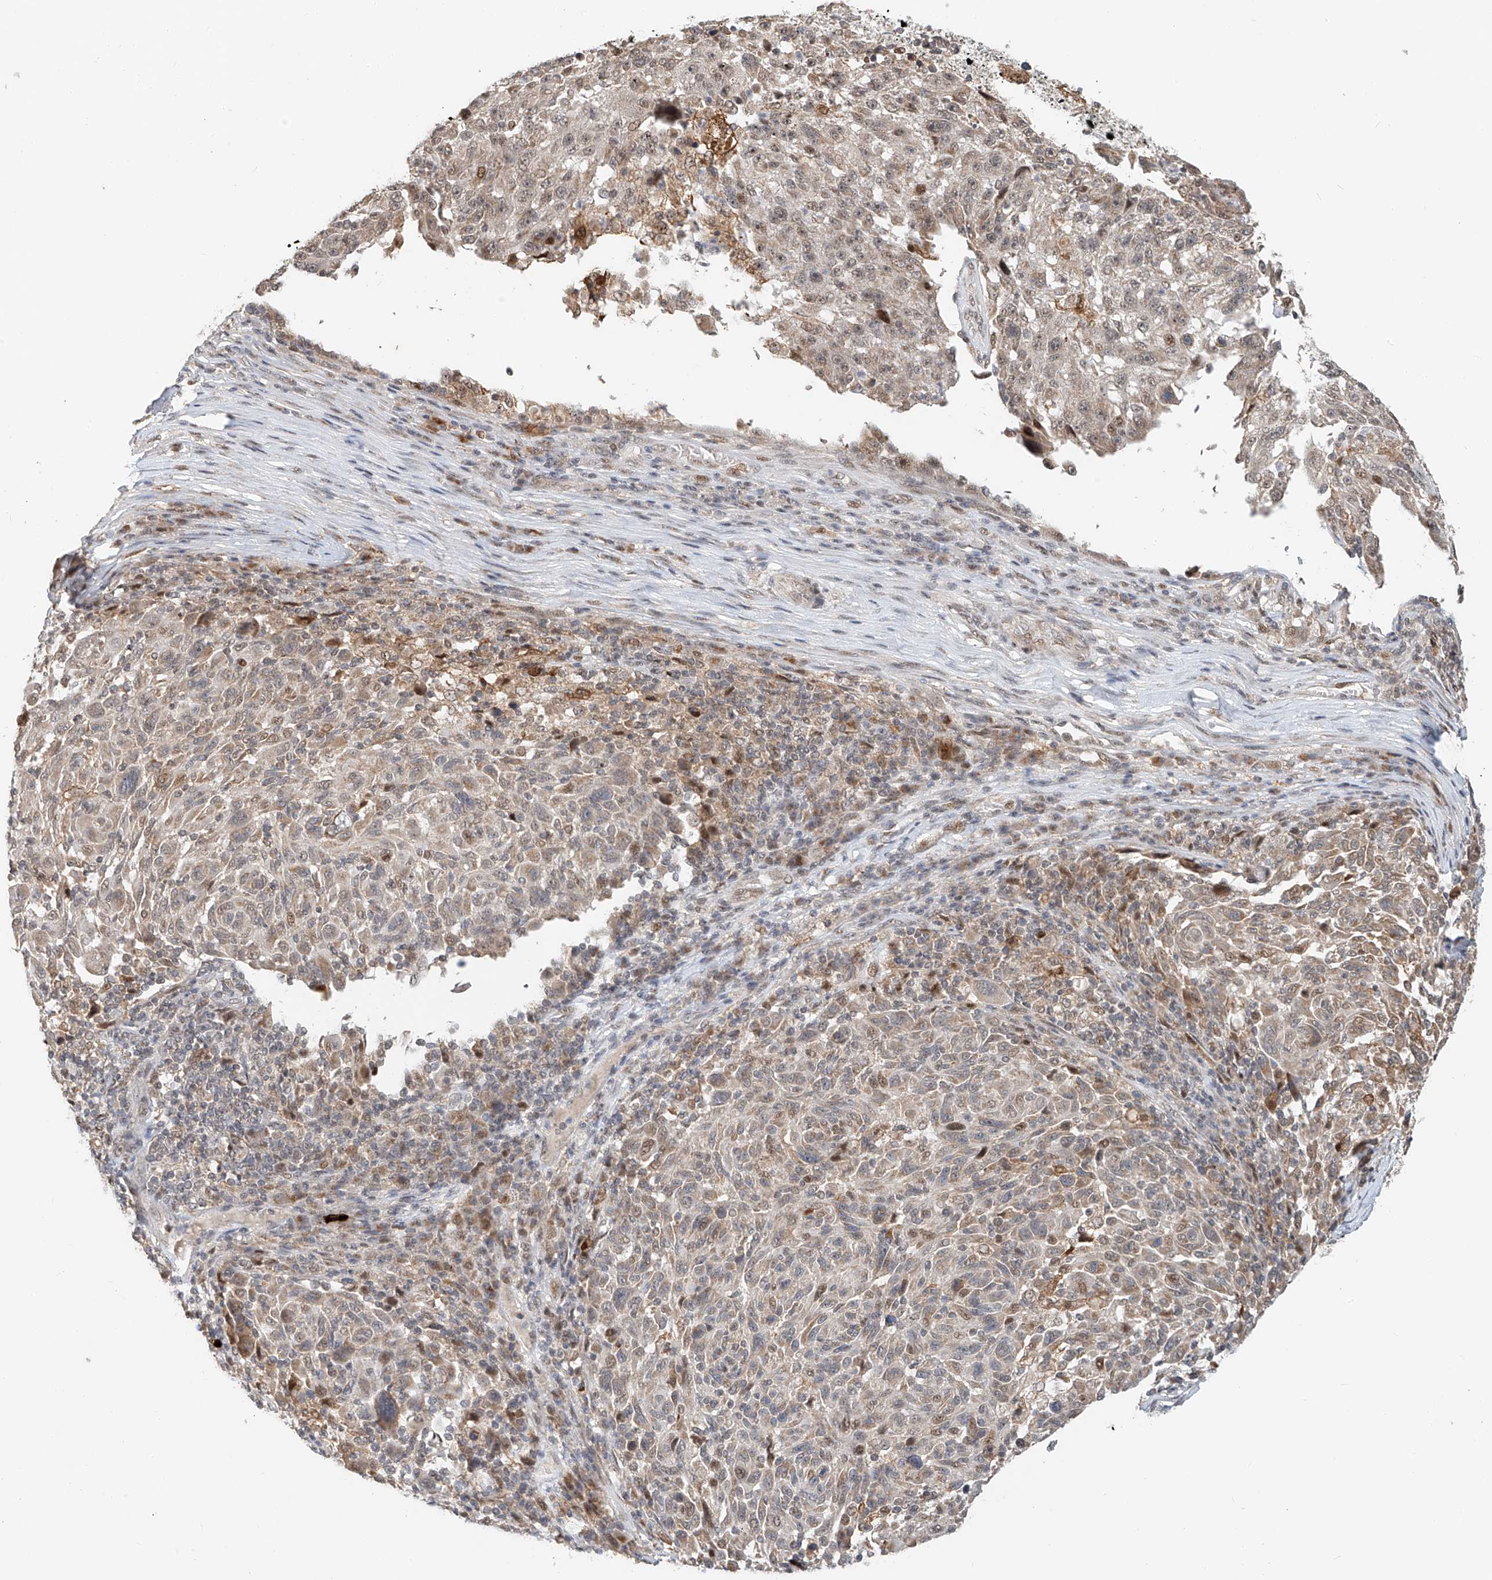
{"staining": {"intensity": "weak", "quantity": "<25%", "location": "nuclear"}, "tissue": "melanoma", "cell_type": "Tumor cells", "image_type": "cancer", "snomed": [{"axis": "morphology", "description": "Malignant melanoma, NOS"}, {"axis": "topography", "description": "Skin"}], "caption": "Human melanoma stained for a protein using immunohistochemistry shows no staining in tumor cells.", "gene": "SYTL3", "patient": {"sex": "male", "age": 53}}